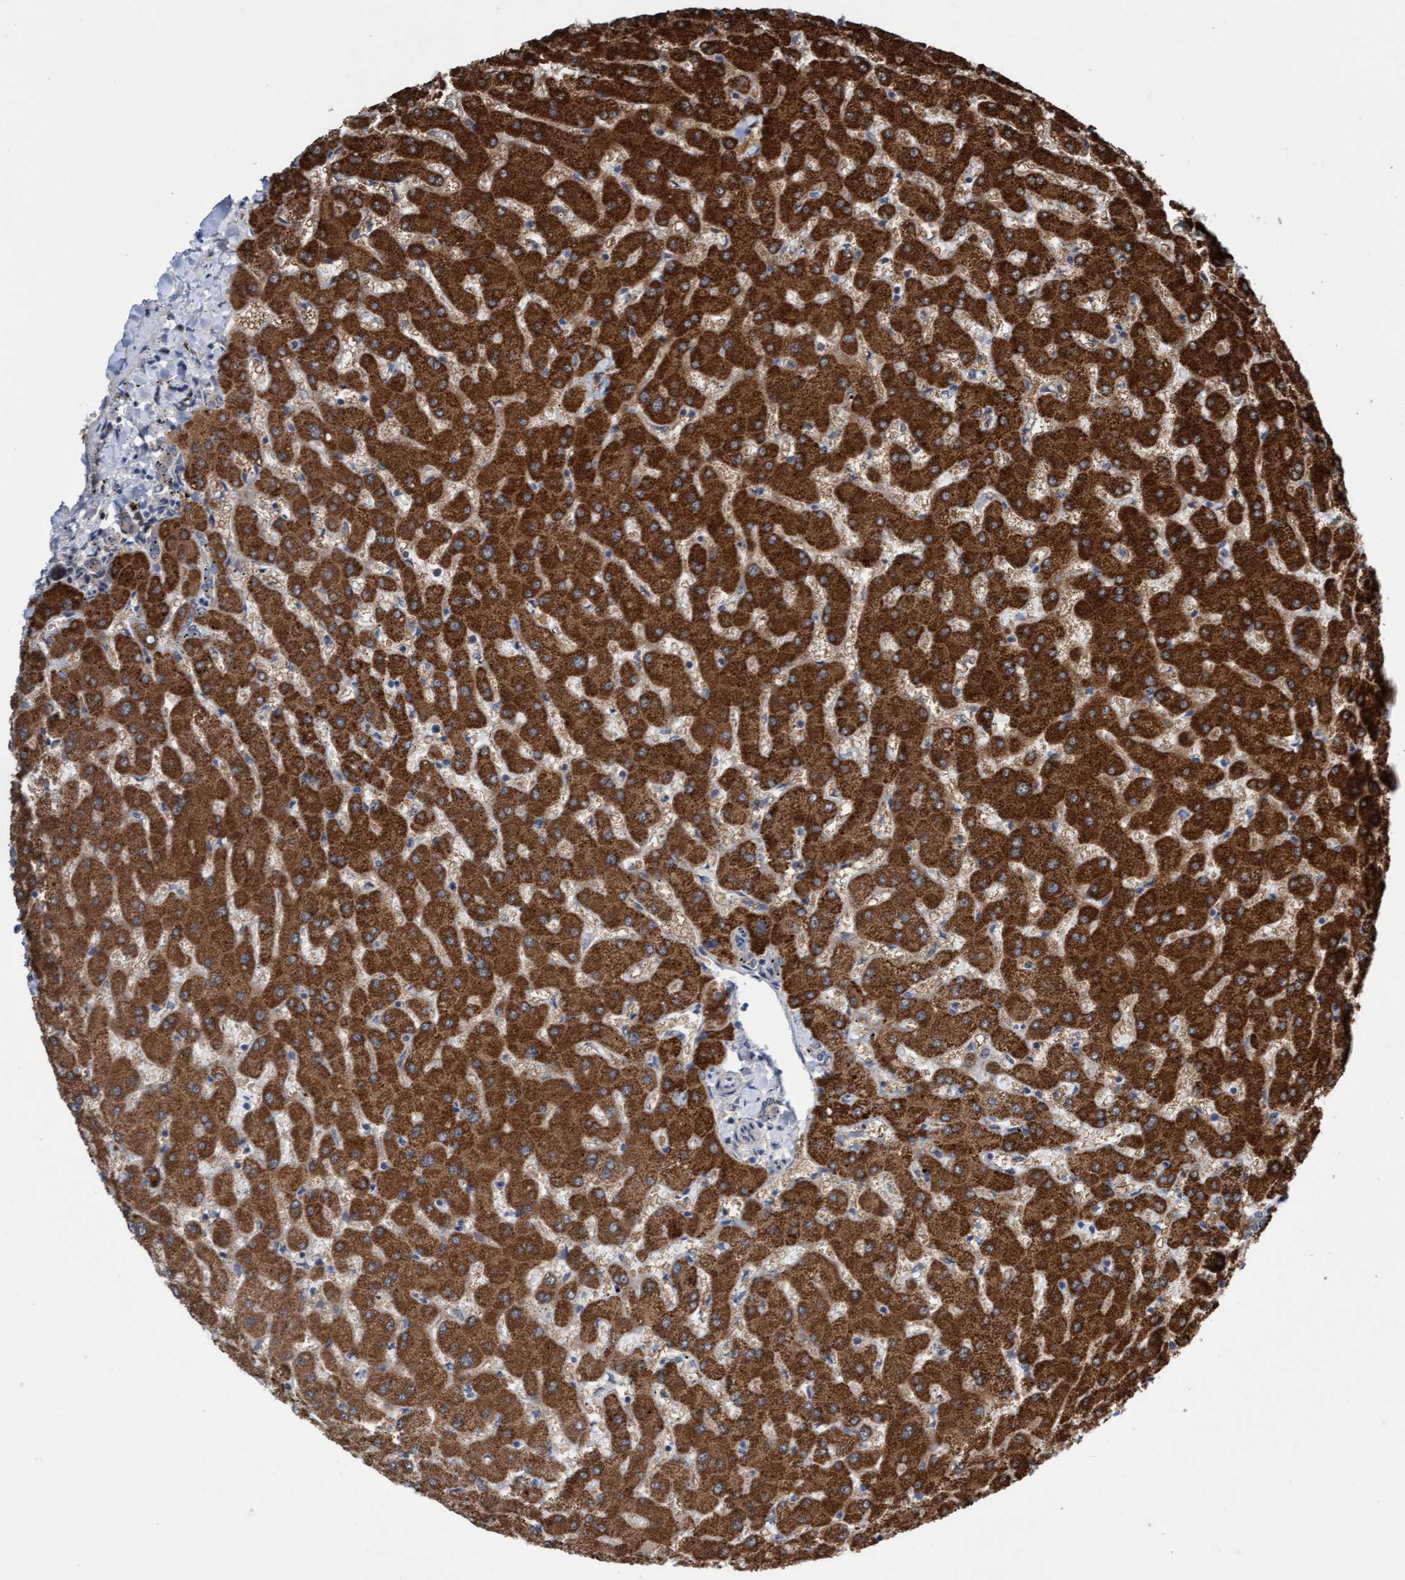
{"staining": {"intensity": "weak", "quantity": "<25%", "location": "cytoplasmic/membranous"}, "tissue": "liver", "cell_type": "Cholangiocytes", "image_type": "normal", "snomed": [{"axis": "morphology", "description": "Normal tissue, NOS"}, {"axis": "topography", "description": "Liver"}], "caption": "Liver stained for a protein using IHC shows no positivity cholangiocytes.", "gene": "ITFG1", "patient": {"sex": "female", "age": 63}}